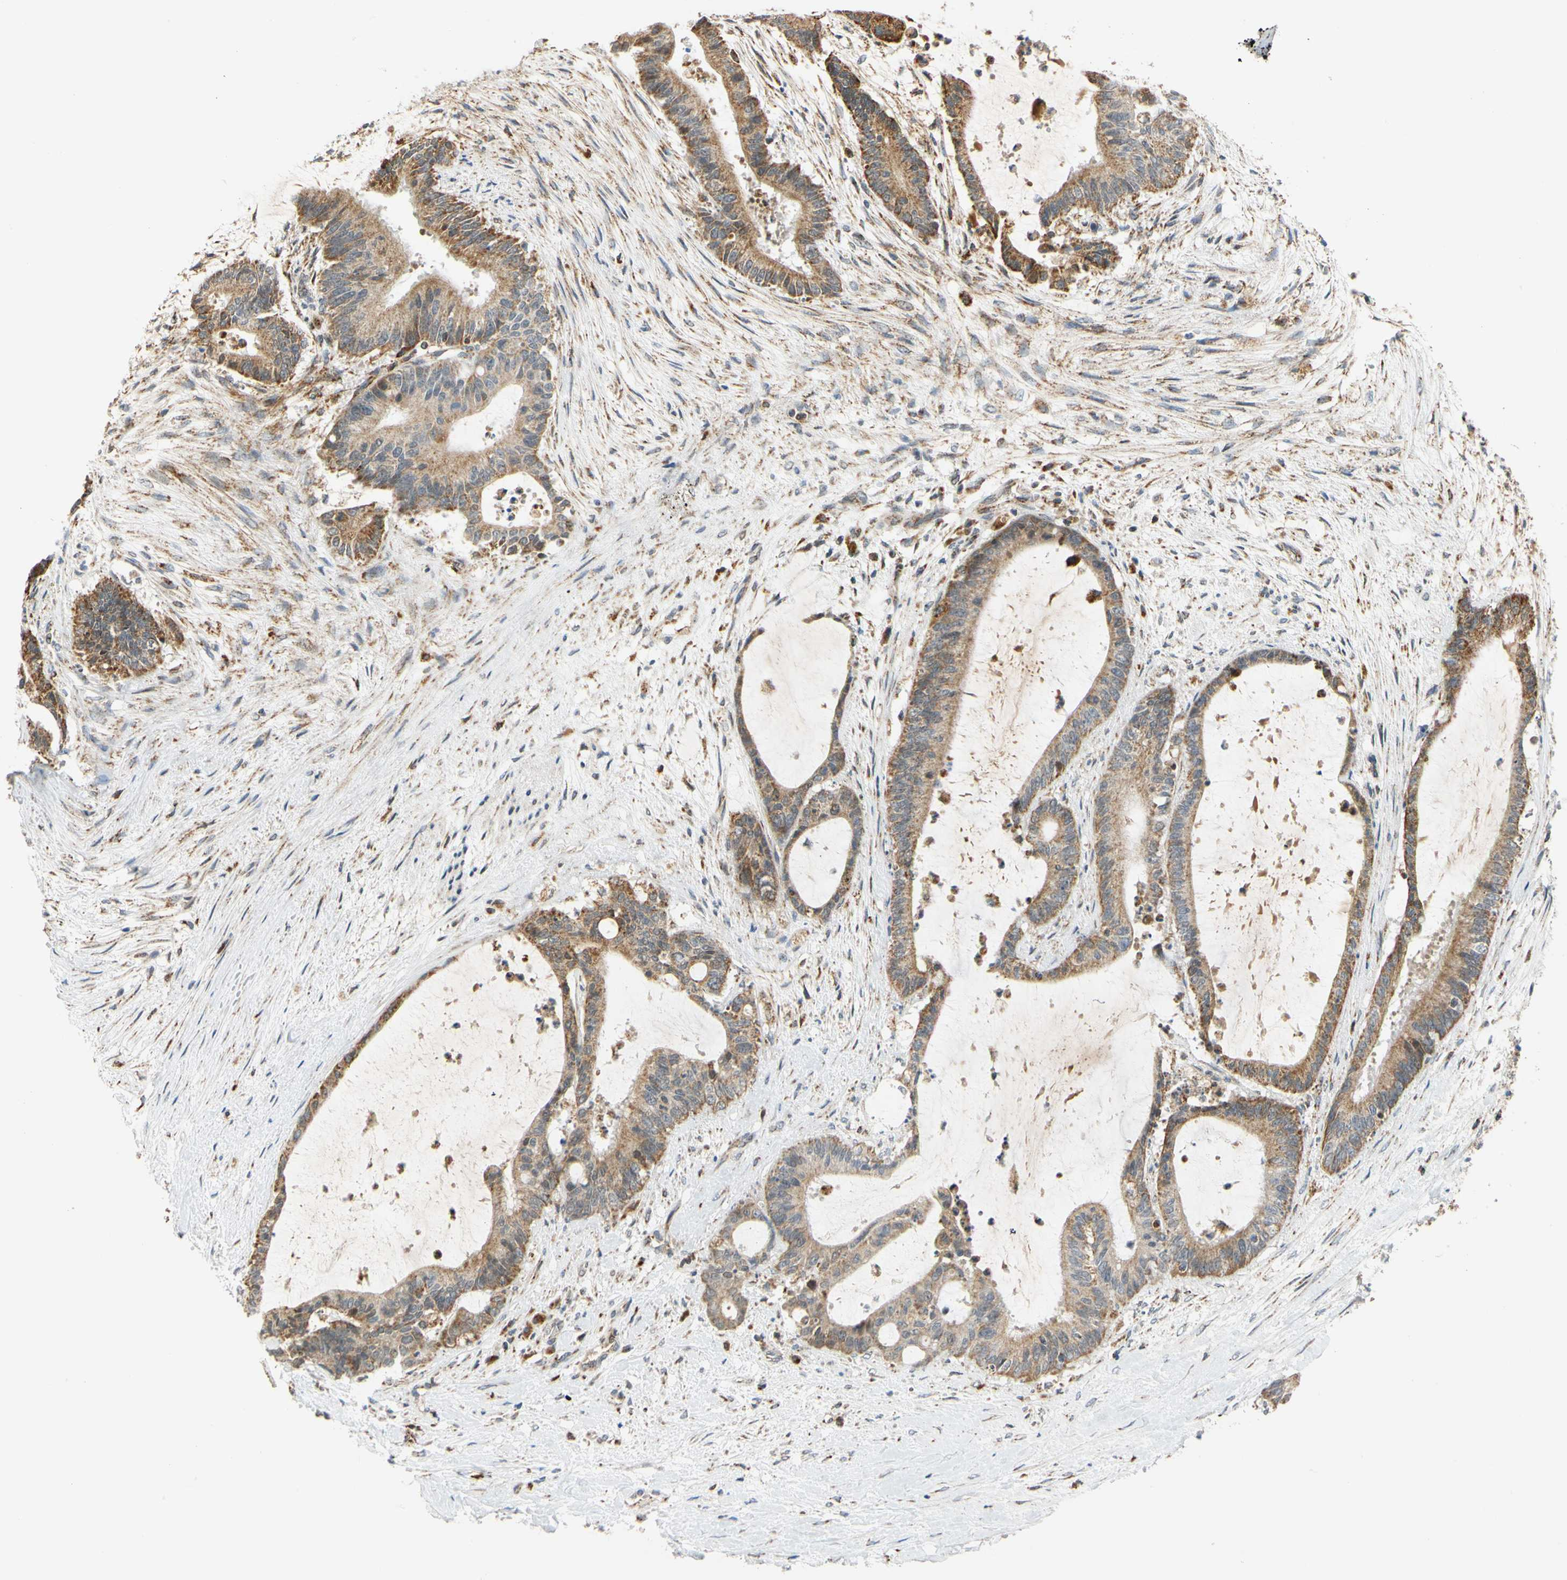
{"staining": {"intensity": "moderate", "quantity": ">75%", "location": "cytoplasmic/membranous"}, "tissue": "liver cancer", "cell_type": "Tumor cells", "image_type": "cancer", "snomed": [{"axis": "morphology", "description": "Cholangiocarcinoma"}, {"axis": "topography", "description": "Liver"}], "caption": "Brown immunohistochemical staining in human liver cholangiocarcinoma shows moderate cytoplasmic/membranous expression in approximately >75% of tumor cells. The staining is performed using DAB (3,3'-diaminobenzidine) brown chromogen to label protein expression. The nuclei are counter-stained blue using hematoxylin.", "gene": "SFXN3", "patient": {"sex": "female", "age": 73}}